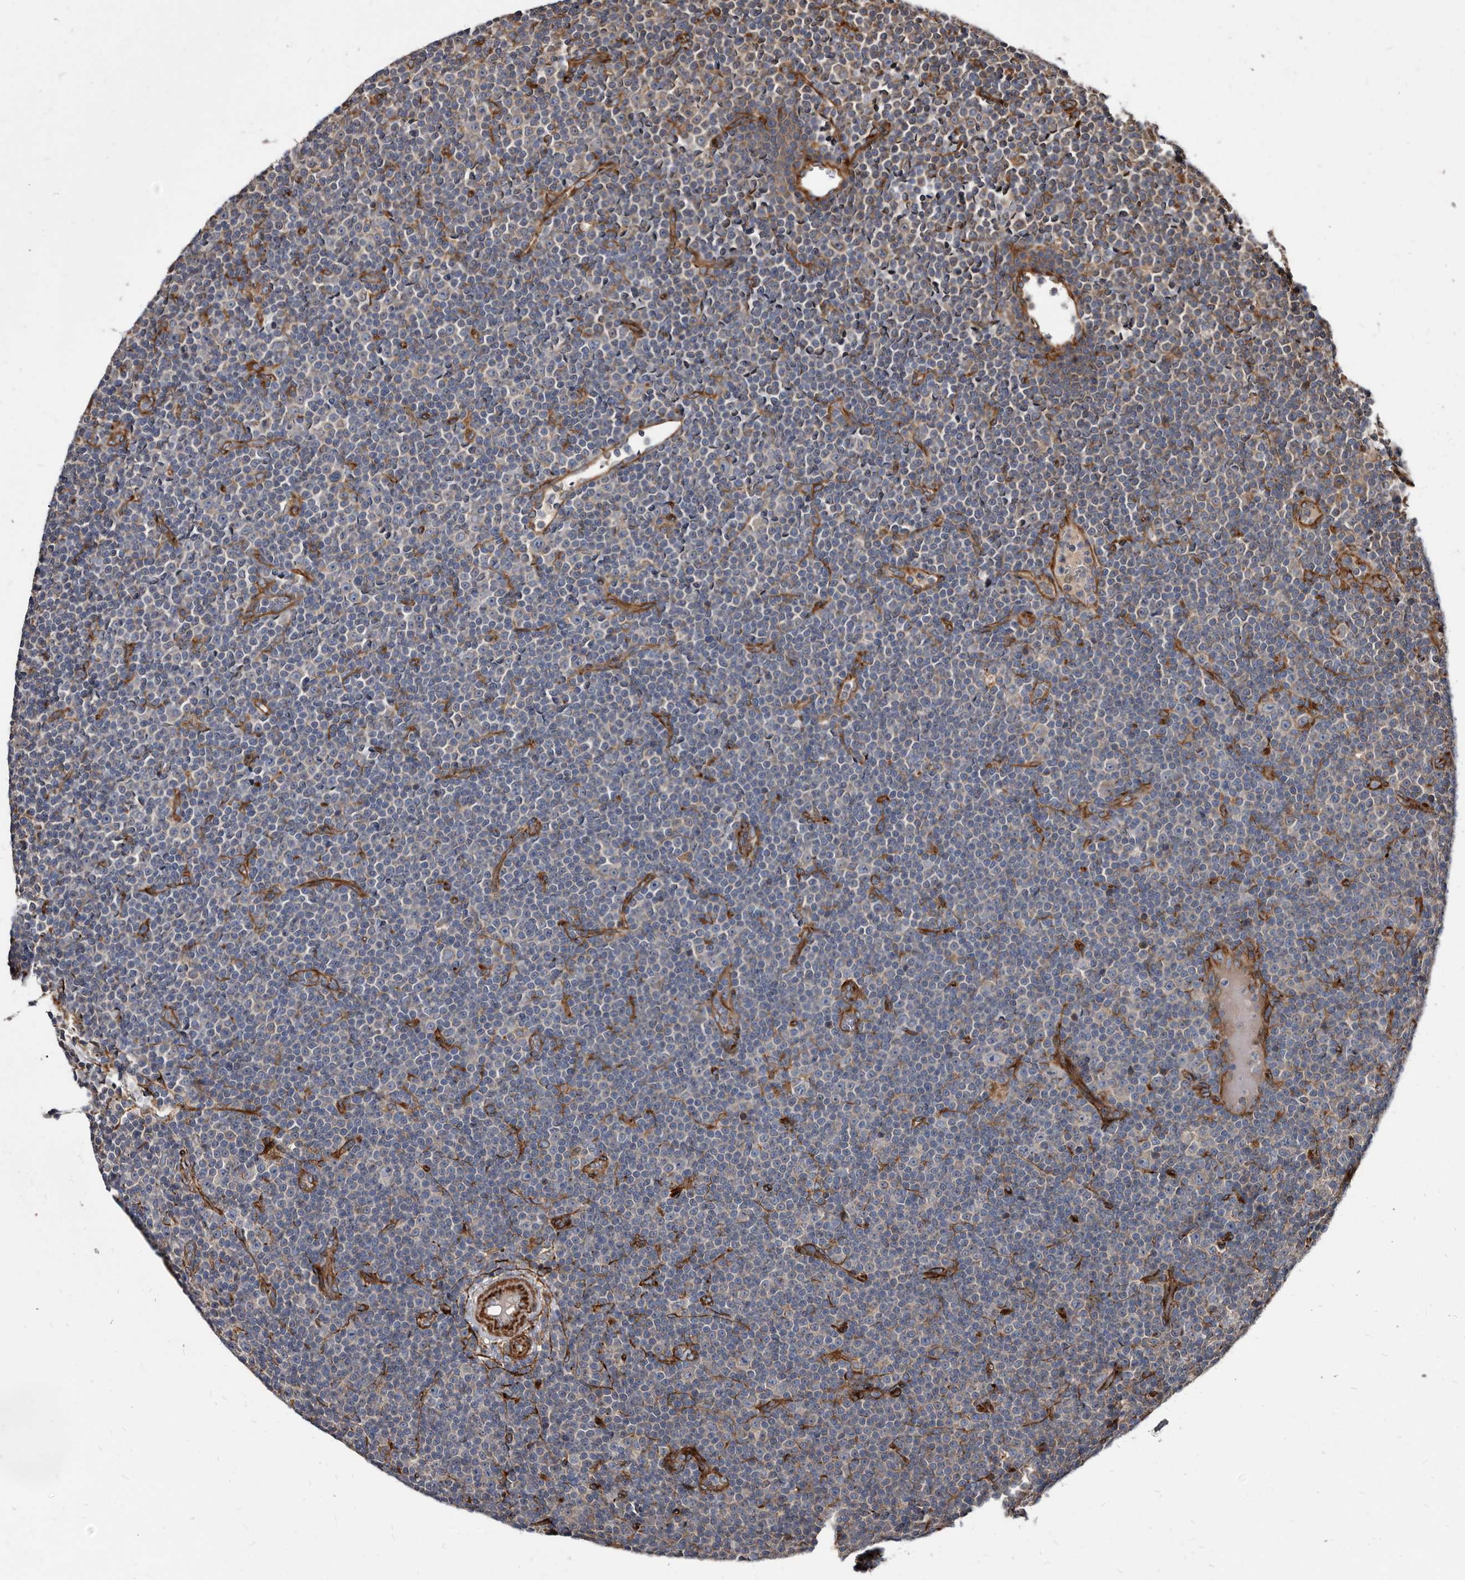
{"staining": {"intensity": "negative", "quantity": "none", "location": "none"}, "tissue": "lymphoma", "cell_type": "Tumor cells", "image_type": "cancer", "snomed": [{"axis": "morphology", "description": "Malignant lymphoma, non-Hodgkin's type, Low grade"}, {"axis": "topography", "description": "Lymph node"}], "caption": "The IHC histopathology image has no significant staining in tumor cells of lymphoma tissue.", "gene": "KCTD20", "patient": {"sex": "female", "age": 67}}